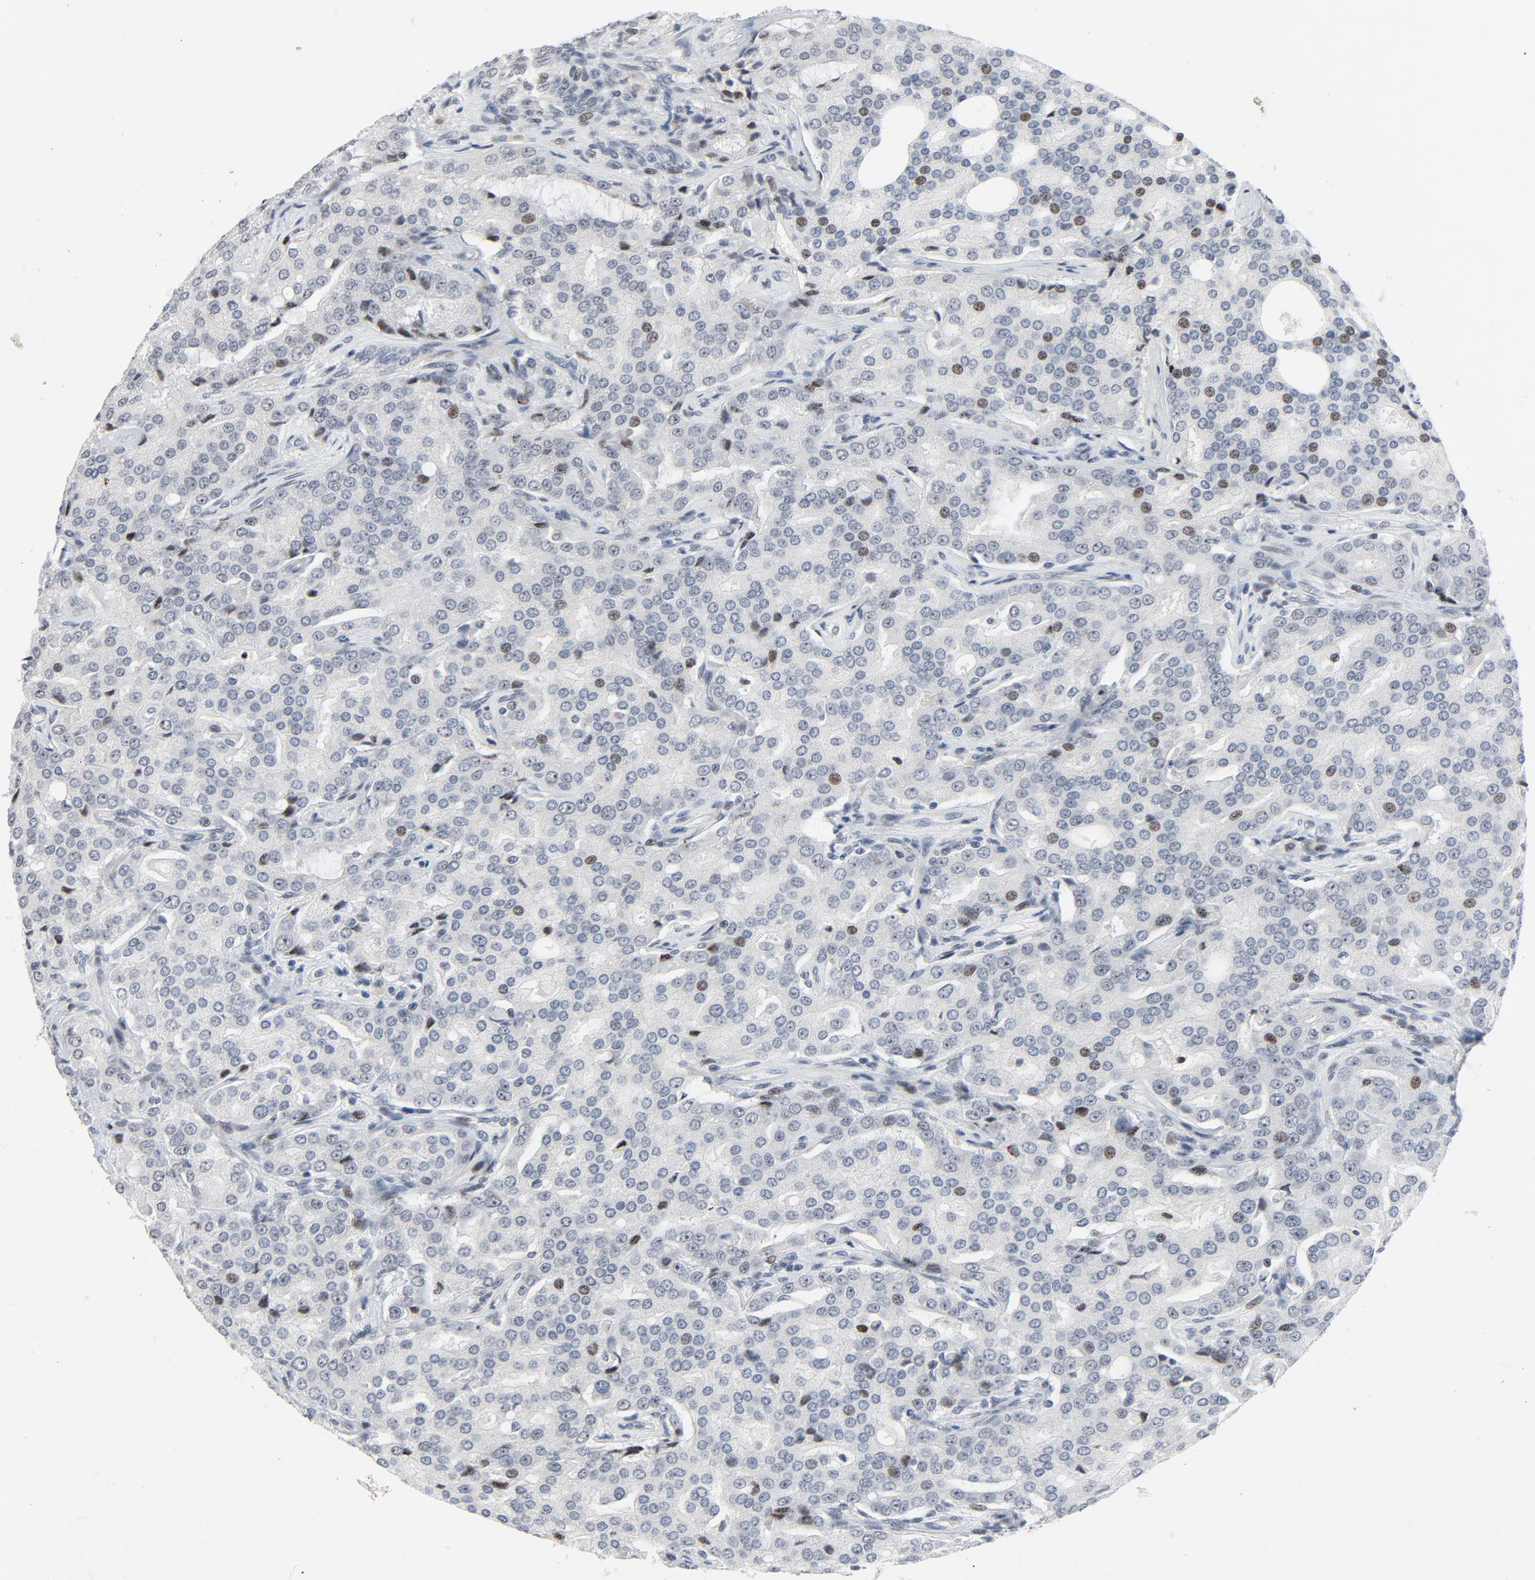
{"staining": {"intensity": "negative", "quantity": "none", "location": "none"}, "tissue": "prostate cancer", "cell_type": "Tumor cells", "image_type": "cancer", "snomed": [{"axis": "morphology", "description": "Adenocarcinoma, High grade"}, {"axis": "topography", "description": "Prostate"}], "caption": "There is no significant expression in tumor cells of prostate cancer.", "gene": "FSCB", "patient": {"sex": "male", "age": 72}}